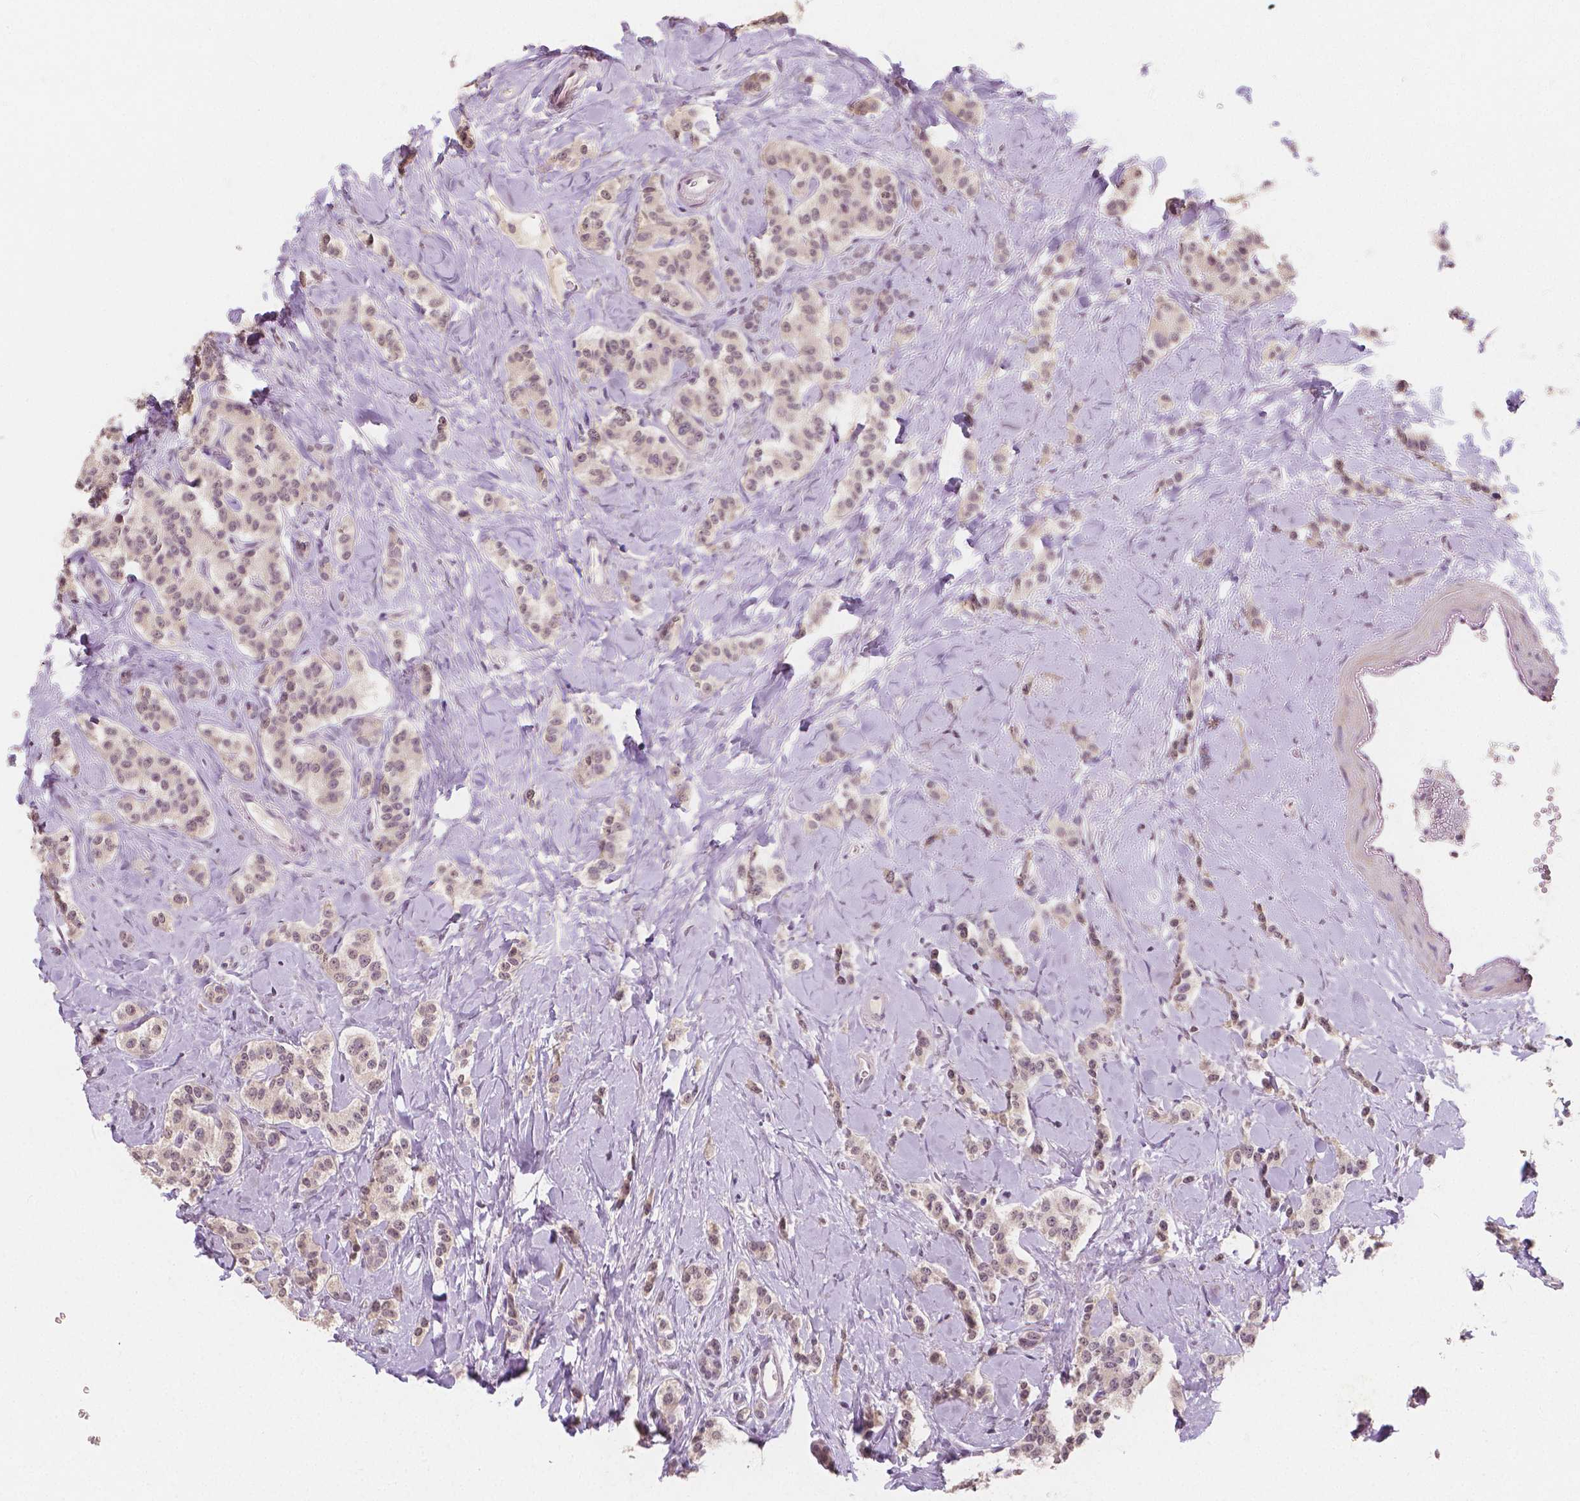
{"staining": {"intensity": "weak", "quantity": ">75%", "location": "nuclear"}, "tissue": "carcinoid", "cell_type": "Tumor cells", "image_type": "cancer", "snomed": [{"axis": "morphology", "description": "Normal tissue, NOS"}, {"axis": "morphology", "description": "Carcinoid, malignant, NOS"}, {"axis": "topography", "description": "Pancreas"}], "caption": "Protein expression analysis of carcinoid demonstrates weak nuclear staining in approximately >75% of tumor cells.", "gene": "NOLC1", "patient": {"sex": "male", "age": 36}}